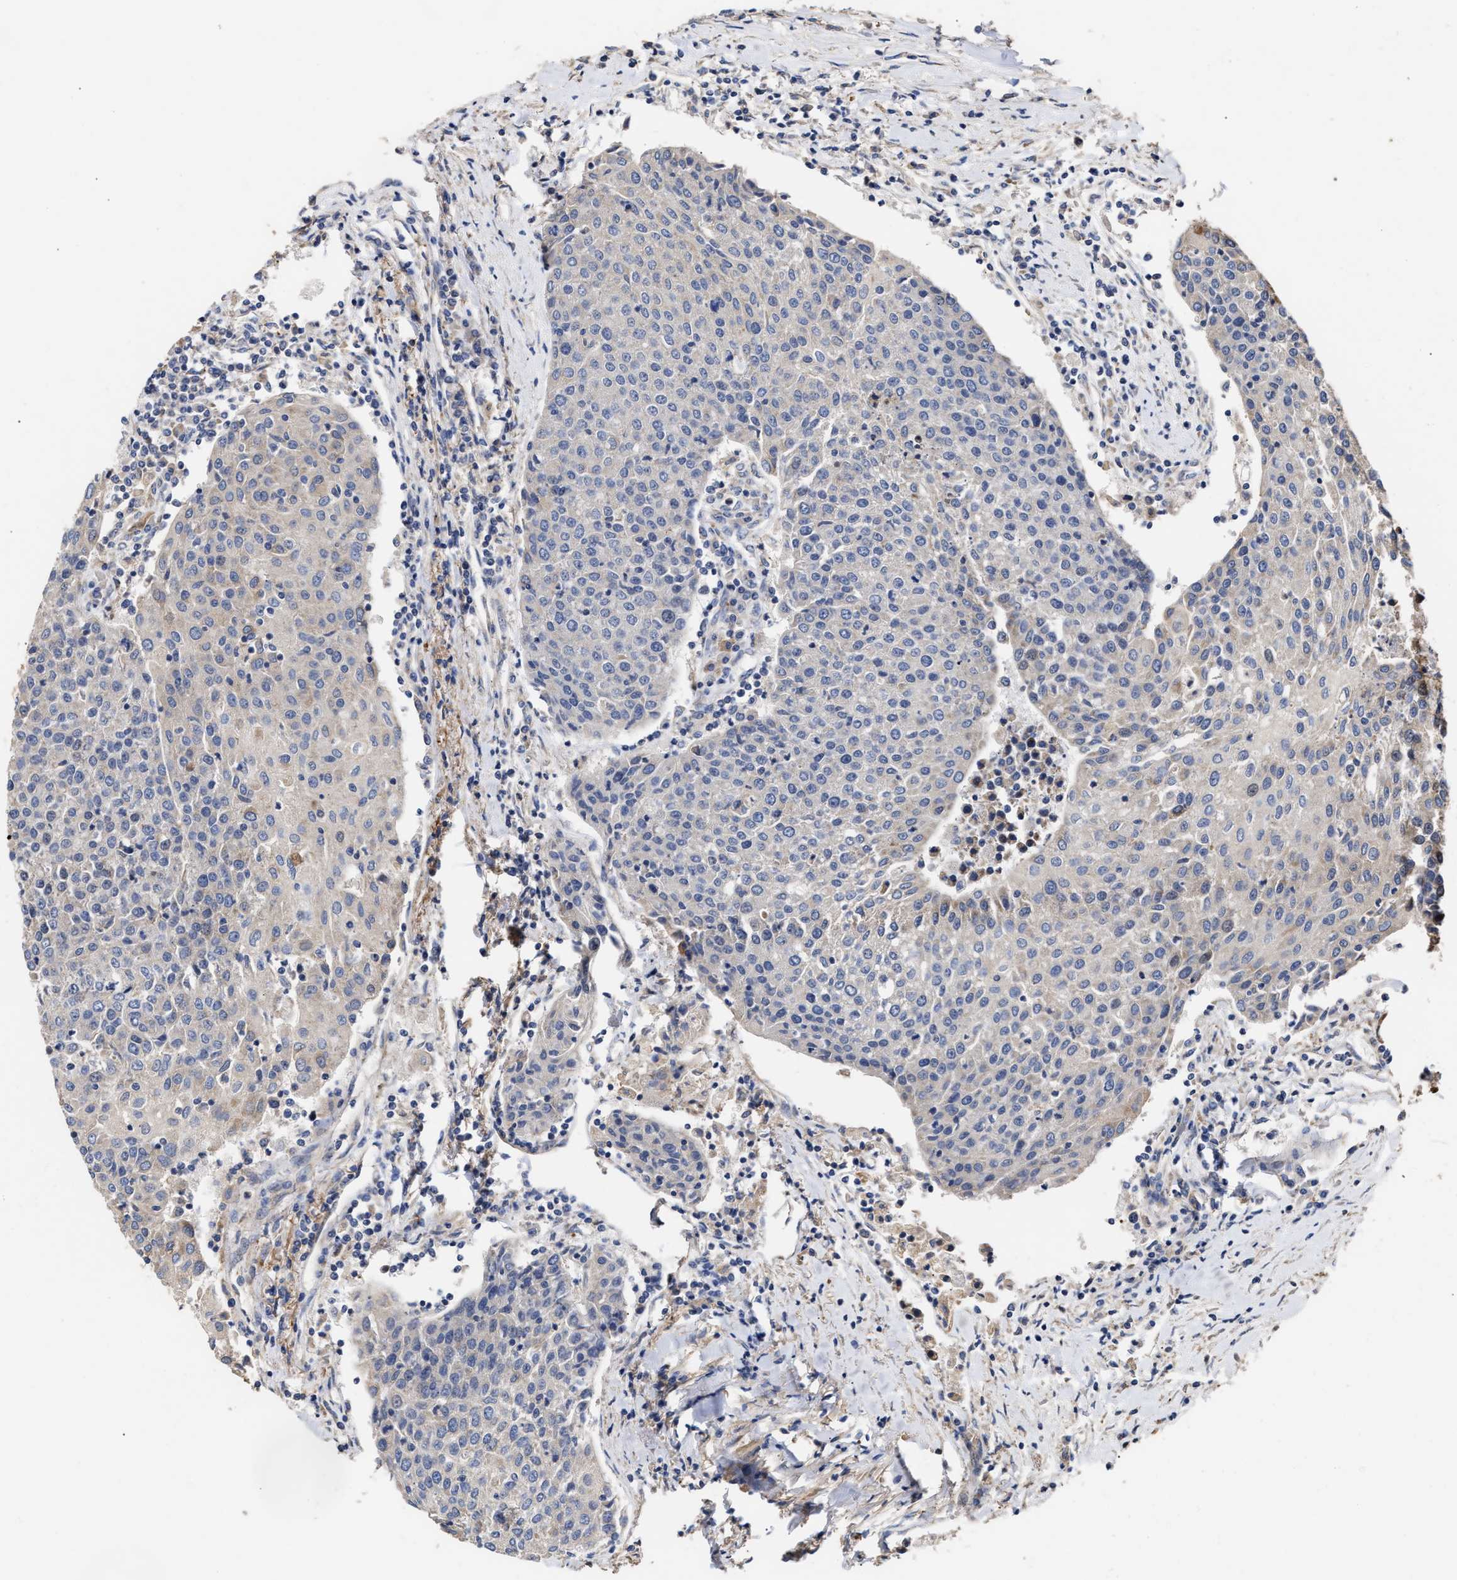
{"staining": {"intensity": "negative", "quantity": "none", "location": "none"}, "tissue": "urothelial cancer", "cell_type": "Tumor cells", "image_type": "cancer", "snomed": [{"axis": "morphology", "description": "Urothelial carcinoma, High grade"}, {"axis": "topography", "description": "Urinary bladder"}], "caption": "IHC micrograph of urothelial carcinoma (high-grade) stained for a protein (brown), which shows no expression in tumor cells. (Immunohistochemistry, brightfield microscopy, high magnification).", "gene": "GOSR1", "patient": {"sex": "female", "age": 85}}